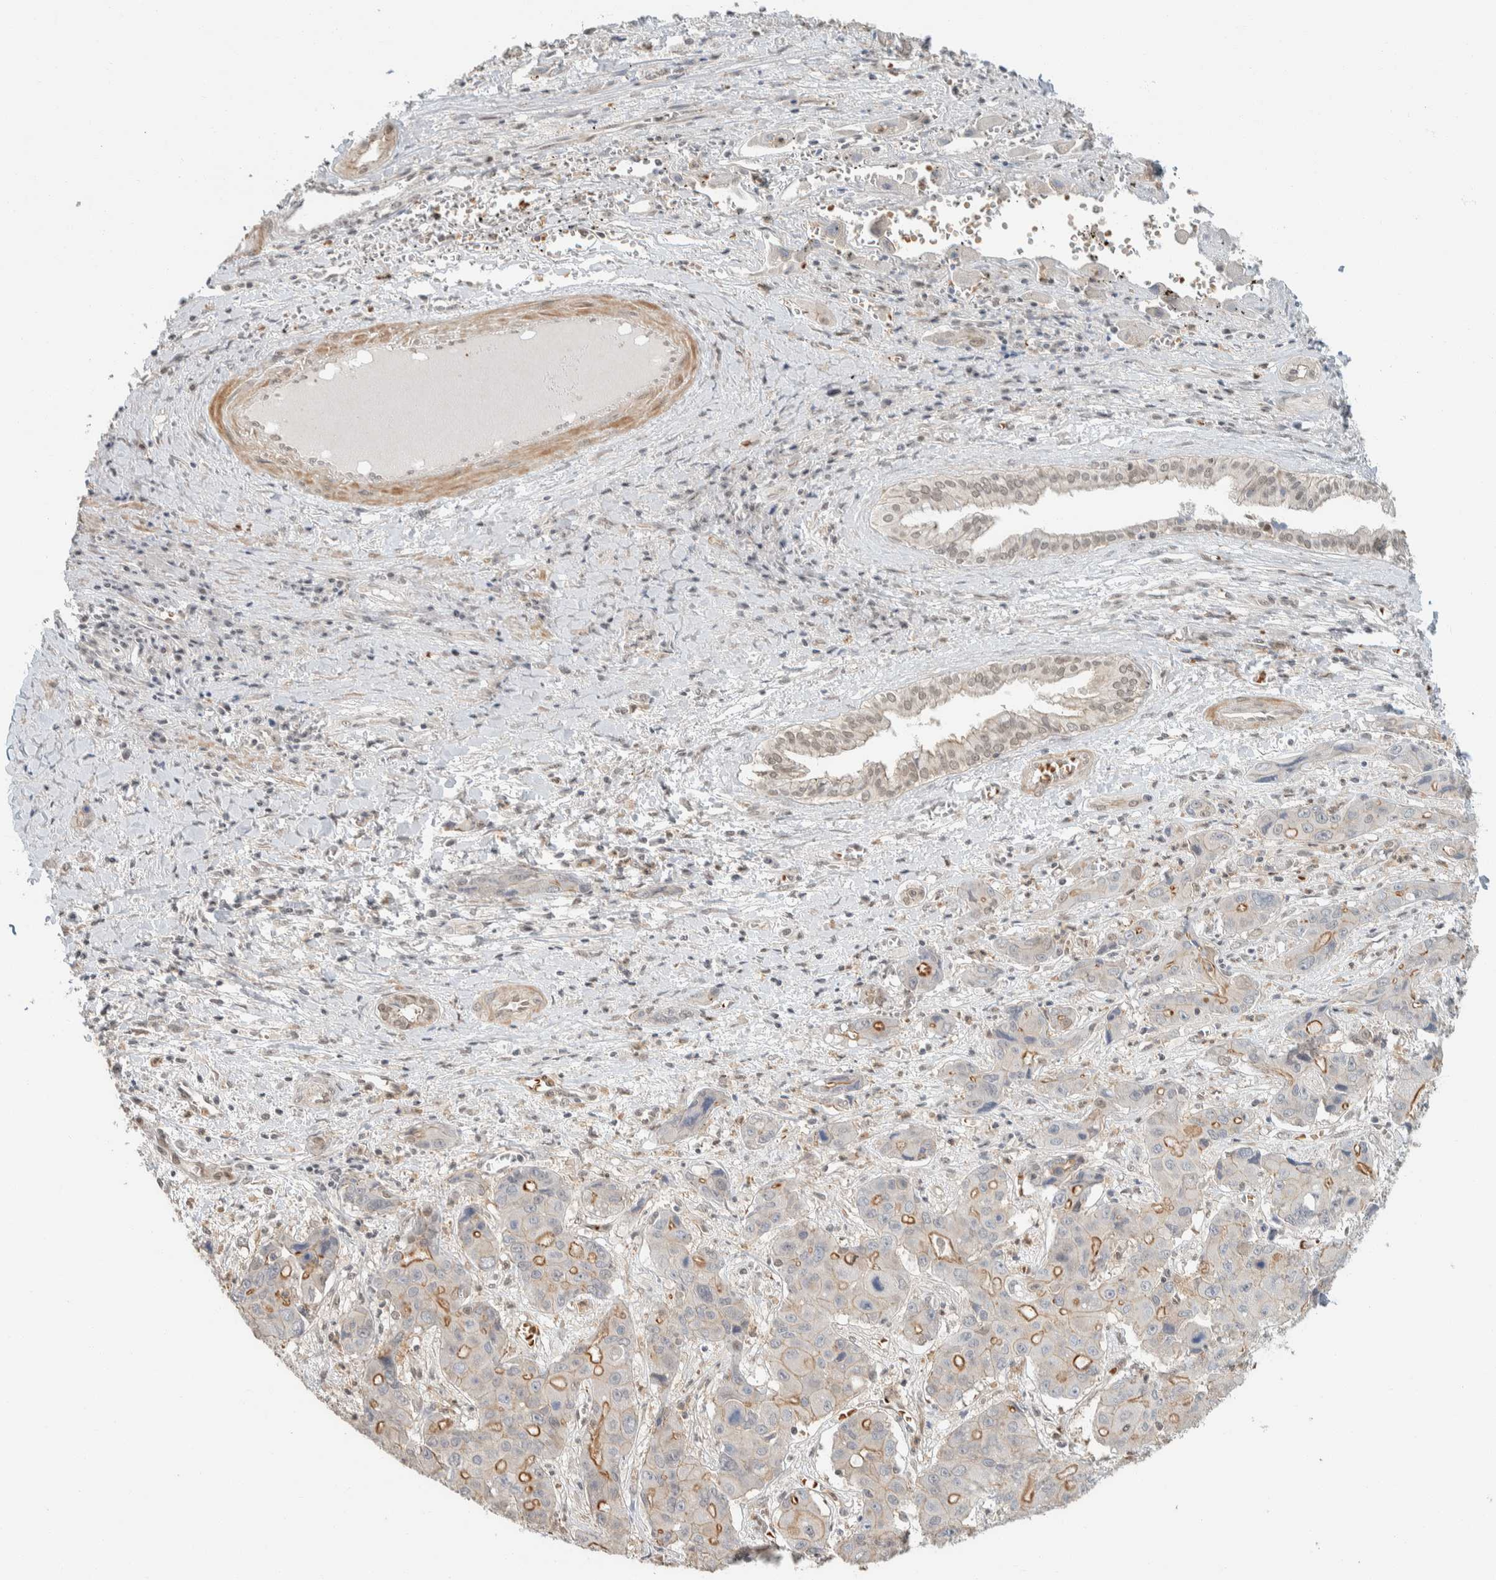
{"staining": {"intensity": "moderate", "quantity": "25%-75%", "location": "cytoplasmic/membranous"}, "tissue": "liver cancer", "cell_type": "Tumor cells", "image_type": "cancer", "snomed": [{"axis": "morphology", "description": "Cholangiocarcinoma"}, {"axis": "topography", "description": "Liver"}], "caption": "This is a histology image of IHC staining of liver cancer (cholangiocarcinoma), which shows moderate staining in the cytoplasmic/membranous of tumor cells.", "gene": "ZBTB2", "patient": {"sex": "male", "age": 67}}